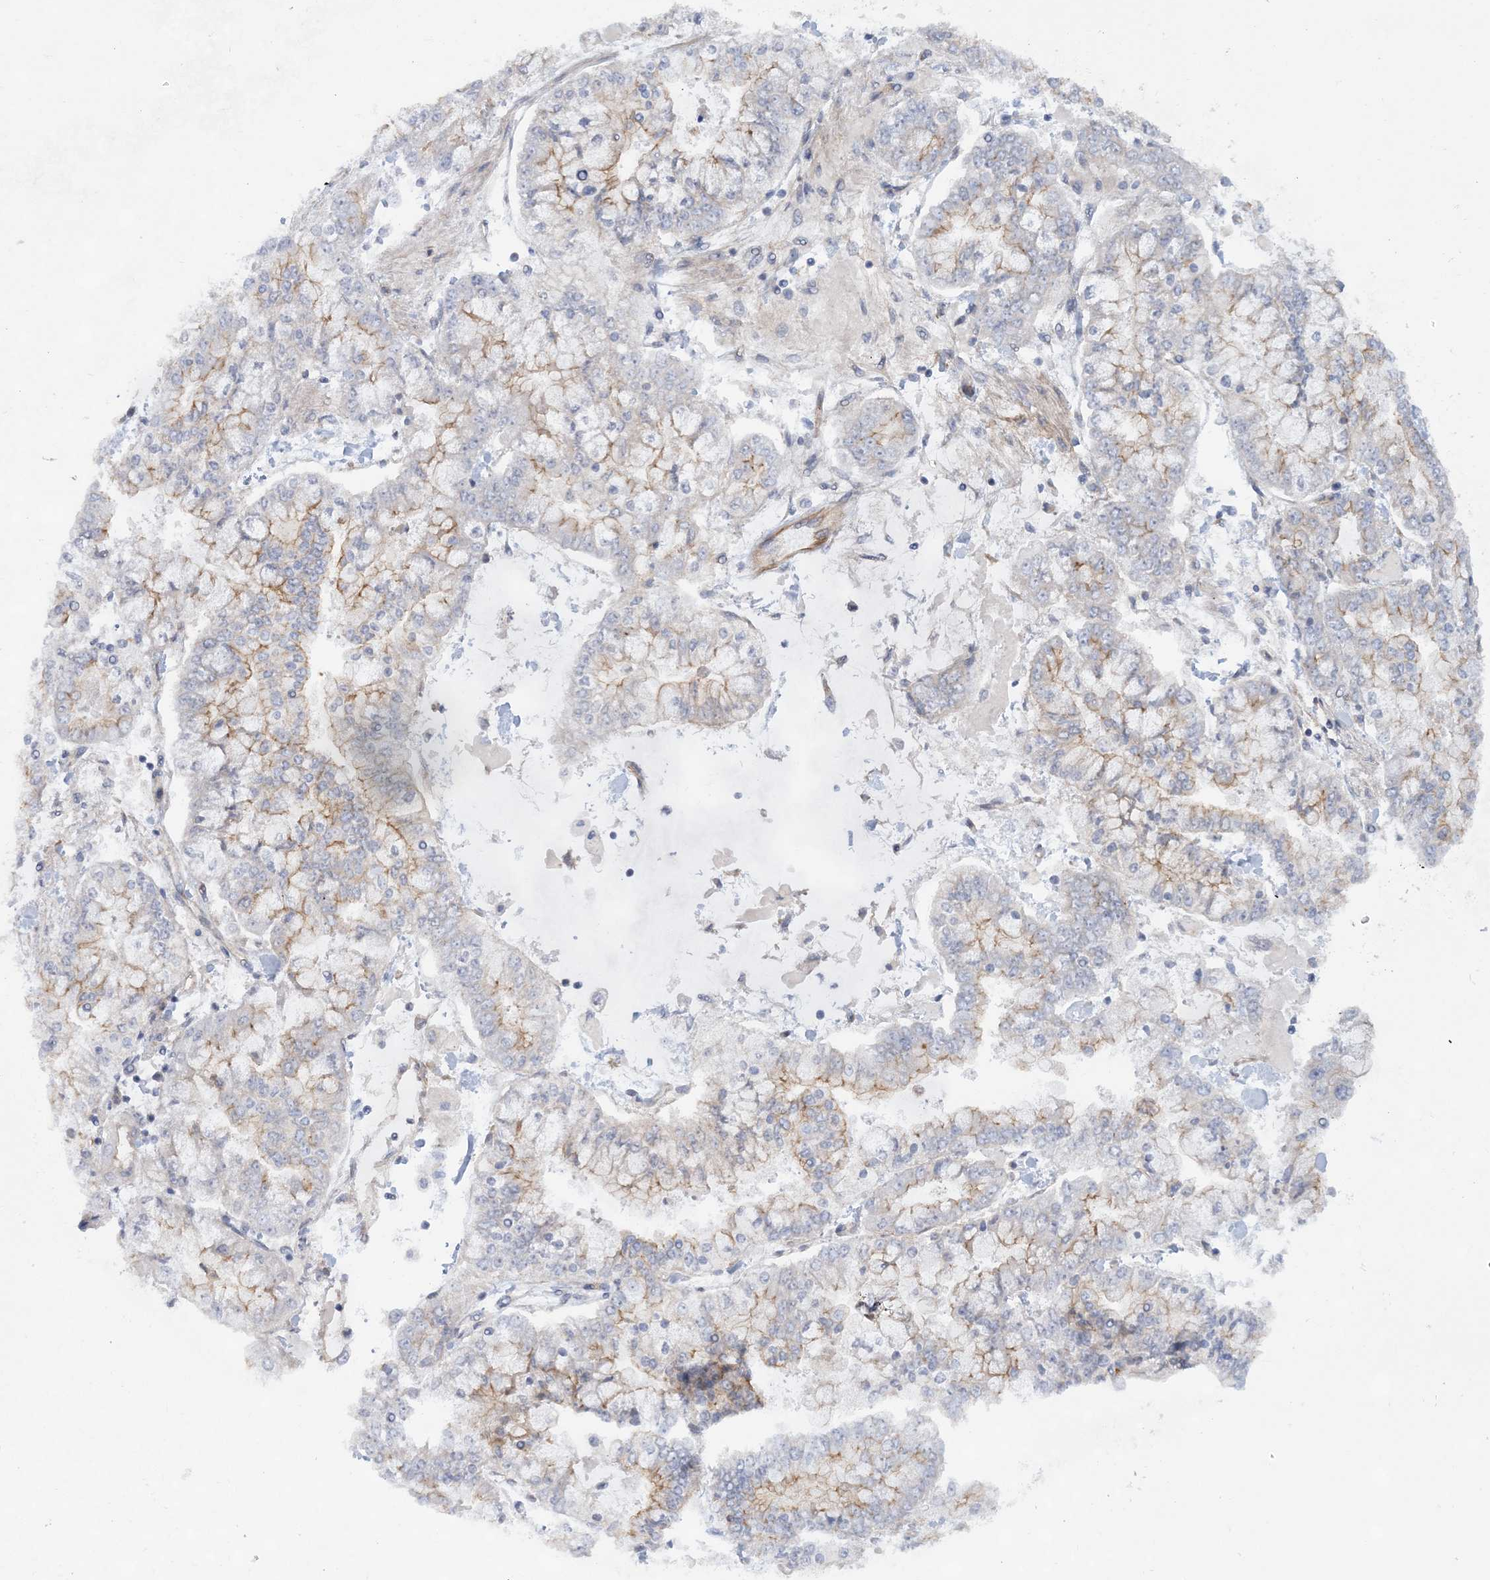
{"staining": {"intensity": "weak", "quantity": "<25%", "location": "cytoplasmic/membranous"}, "tissue": "stomach cancer", "cell_type": "Tumor cells", "image_type": "cancer", "snomed": [{"axis": "morphology", "description": "Normal tissue, NOS"}, {"axis": "morphology", "description": "Adenocarcinoma, NOS"}, {"axis": "topography", "description": "Stomach, upper"}, {"axis": "topography", "description": "Stomach"}], "caption": "This is an immunohistochemistry photomicrograph of human stomach adenocarcinoma. There is no staining in tumor cells.", "gene": "RAI14", "patient": {"sex": "male", "age": 76}}